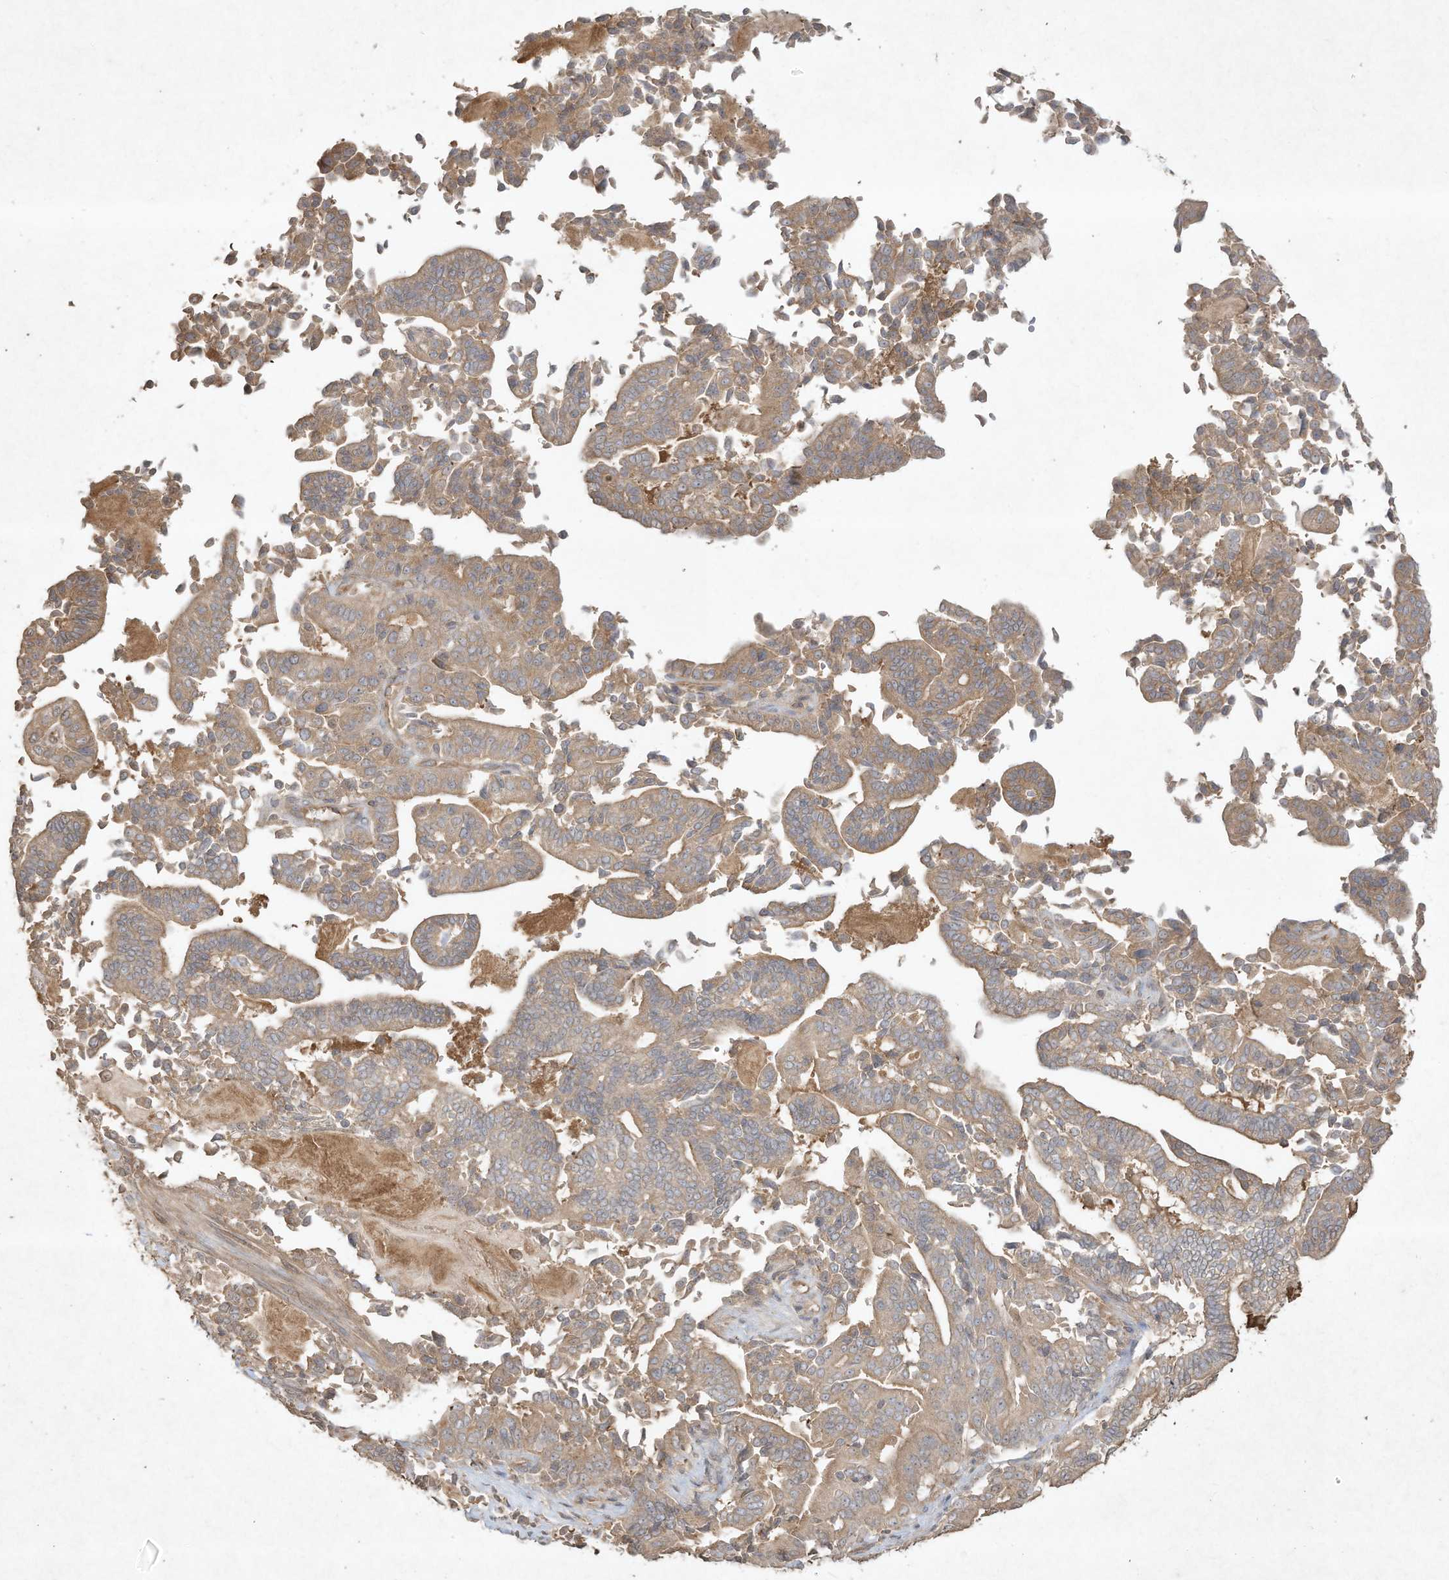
{"staining": {"intensity": "weak", "quantity": ">75%", "location": "cytoplasmic/membranous"}, "tissue": "pancreatic cancer", "cell_type": "Tumor cells", "image_type": "cancer", "snomed": [{"axis": "morphology", "description": "Normal tissue, NOS"}, {"axis": "morphology", "description": "Adenocarcinoma, NOS"}, {"axis": "topography", "description": "Pancreas"}], "caption": "An IHC histopathology image of neoplastic tissue is shown. Protein staining in brown labels weak cytoplasmic/membranous positivity in pancreatic cancer (adenocarcinoma) within tumor cells. The staining was performed using DAB, with brown indicating positive protein expression. Nuclei are stained blue with hematoxylin.", "gene": "DYNC1I2", "patient": {"sex": "male", "age": 63}}